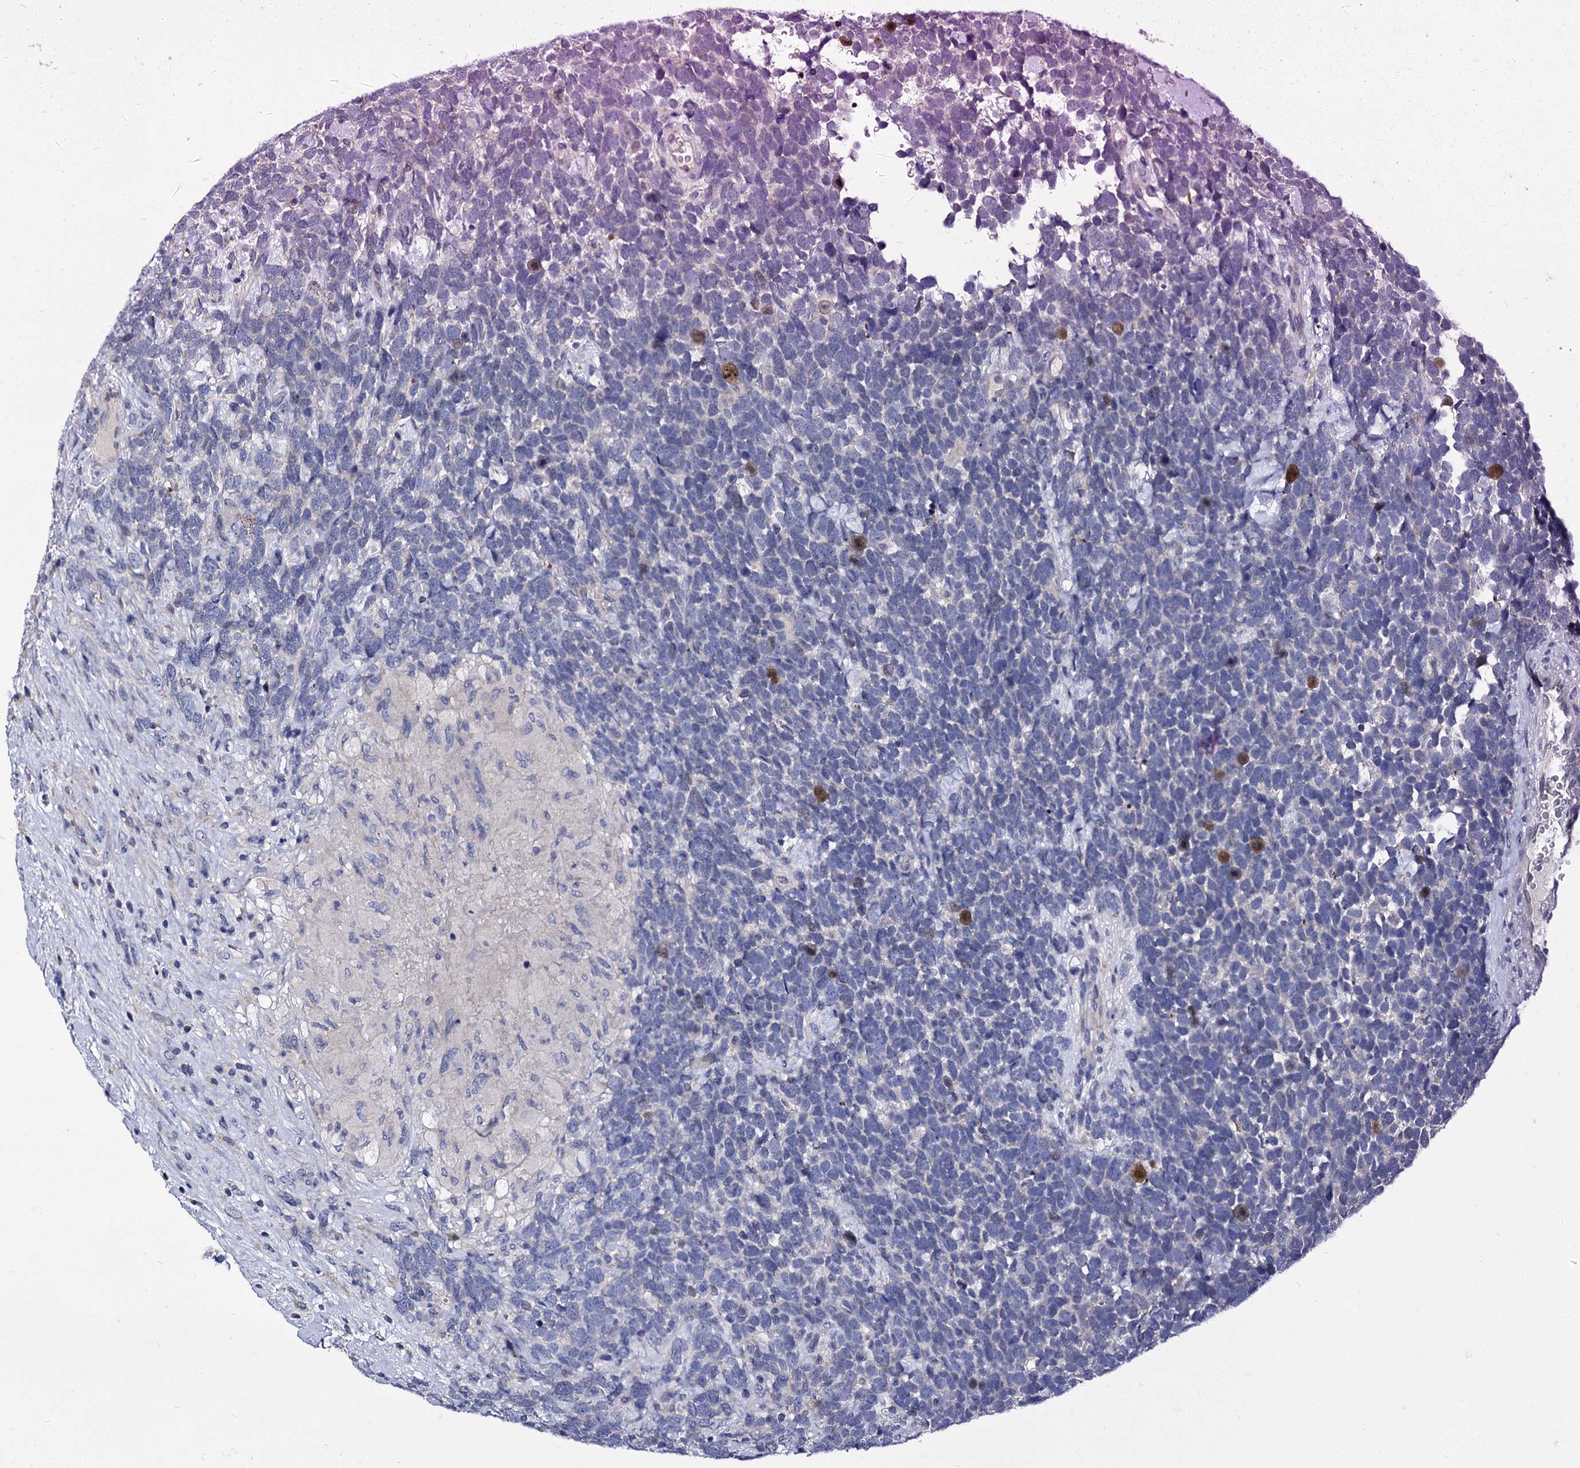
{"staining": {"intensity": "moderate", "quantity": "<25%", "location": "nuclear"}, "tissue": "urothelial cancer", "cell_type": "Tumor cells", "image_type": "cancer", "snomed": [{"axis": "morphology", "description": "Urothelial carcinoma, High grade"}, {"axis": "topography", "description": "Urinary bladder"}], "caption": "About <25% of tumor cells in human high-grade urothelial carcinoma show moderate nuclear protein positivity as visualized by brown immunohistochemical staining.", "gene": "PANX2", "patient": {"sex": "female", "age": 82}}